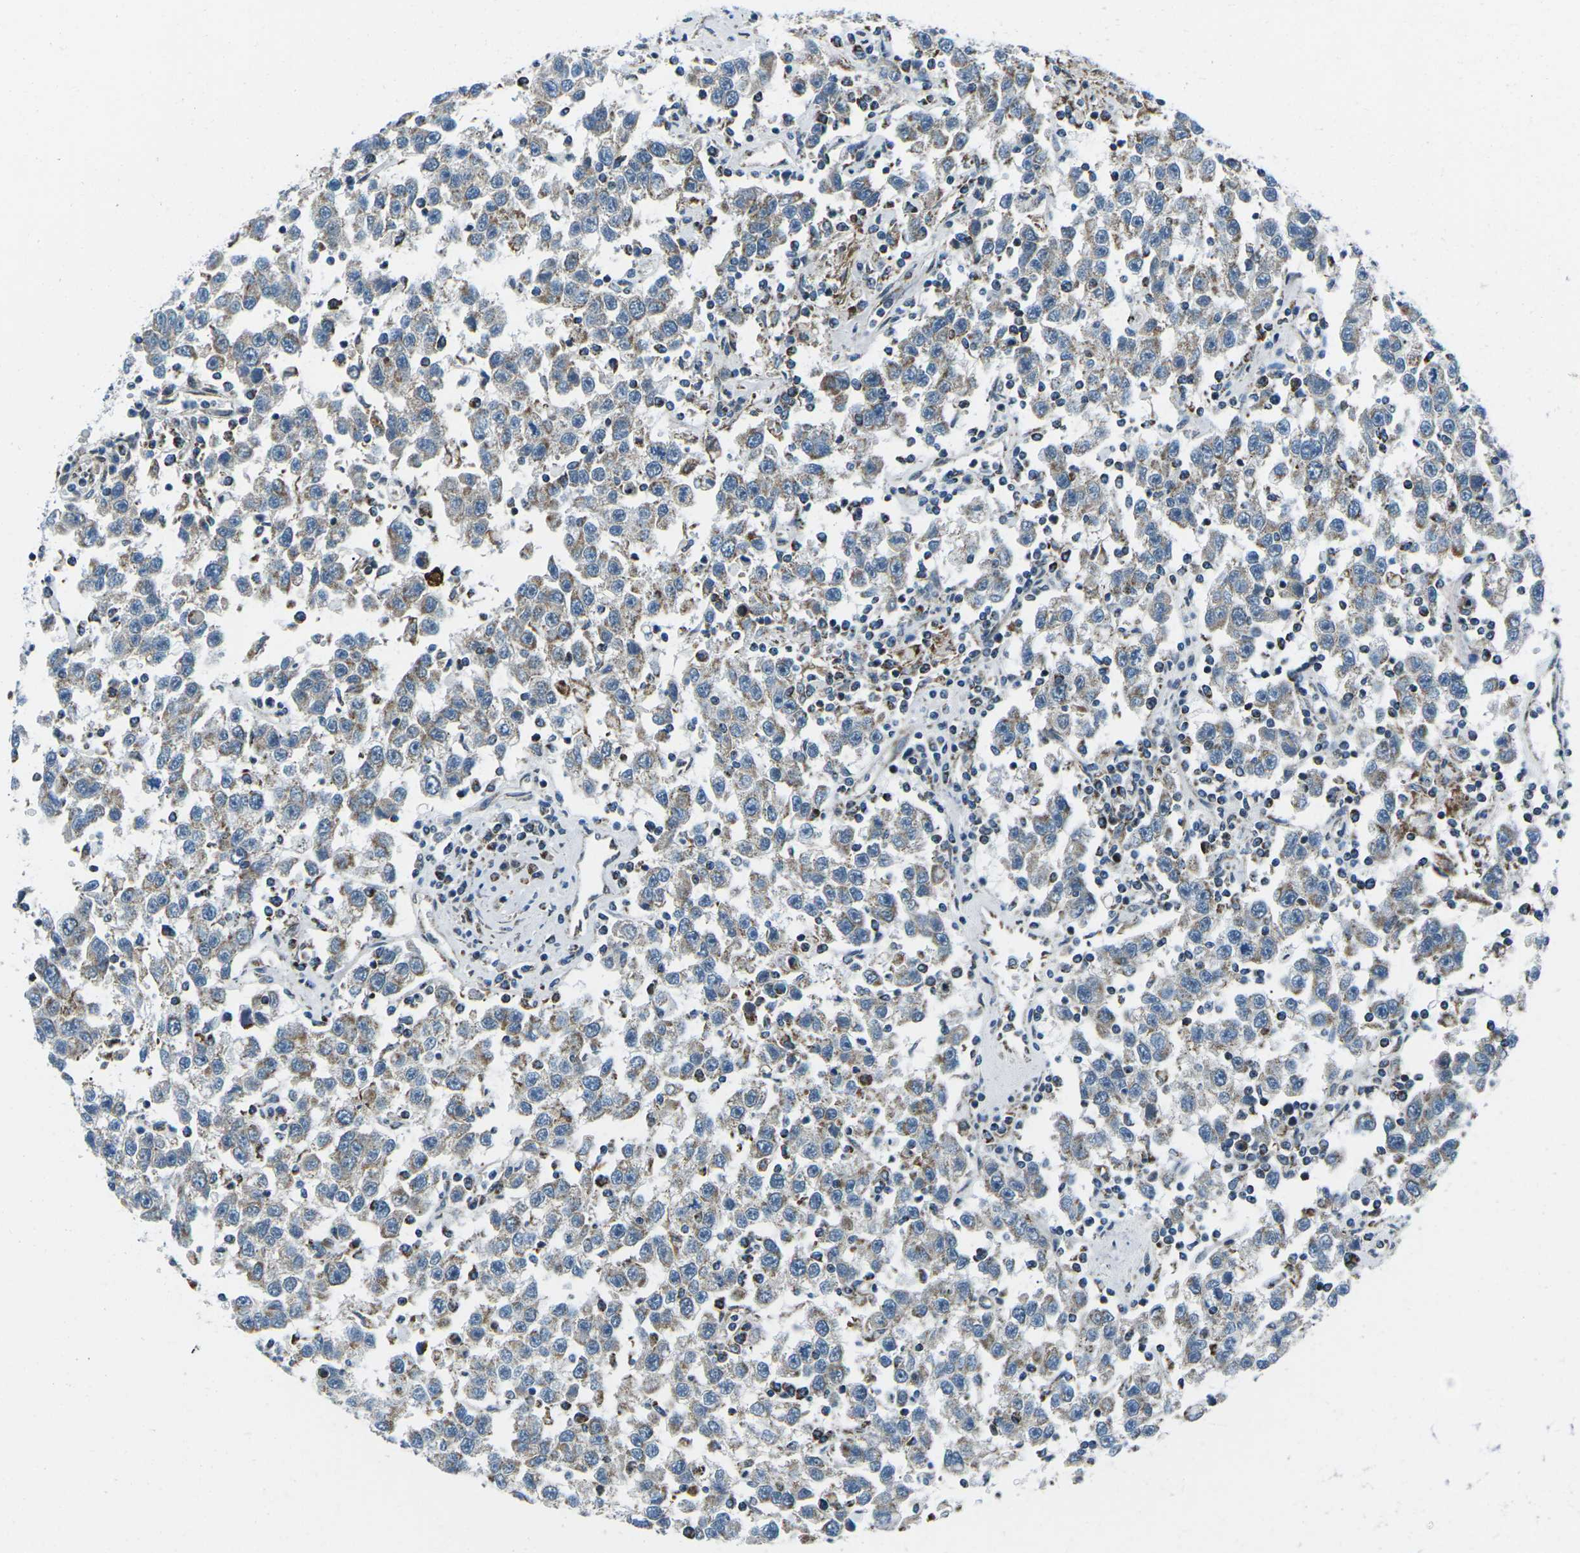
{"staining": {"intensity": "weak", "quantity": "<25%", "location": "cytoplasmic/membranous"}, "tissue": "testis cancer", "cell_type": "Tumor cells", "image_type": "cancer", "snomed": [{"axis": "morphology", "description": "Seminoma, NOS"}, {"axis": "topography", "description": "Testis"}], "caption": "This is an IHC histopathology image of testis seminoma. There is no expression in tumor cells.", "gene": "RFESD", "patient": {"sex": "male", "age": 41}}